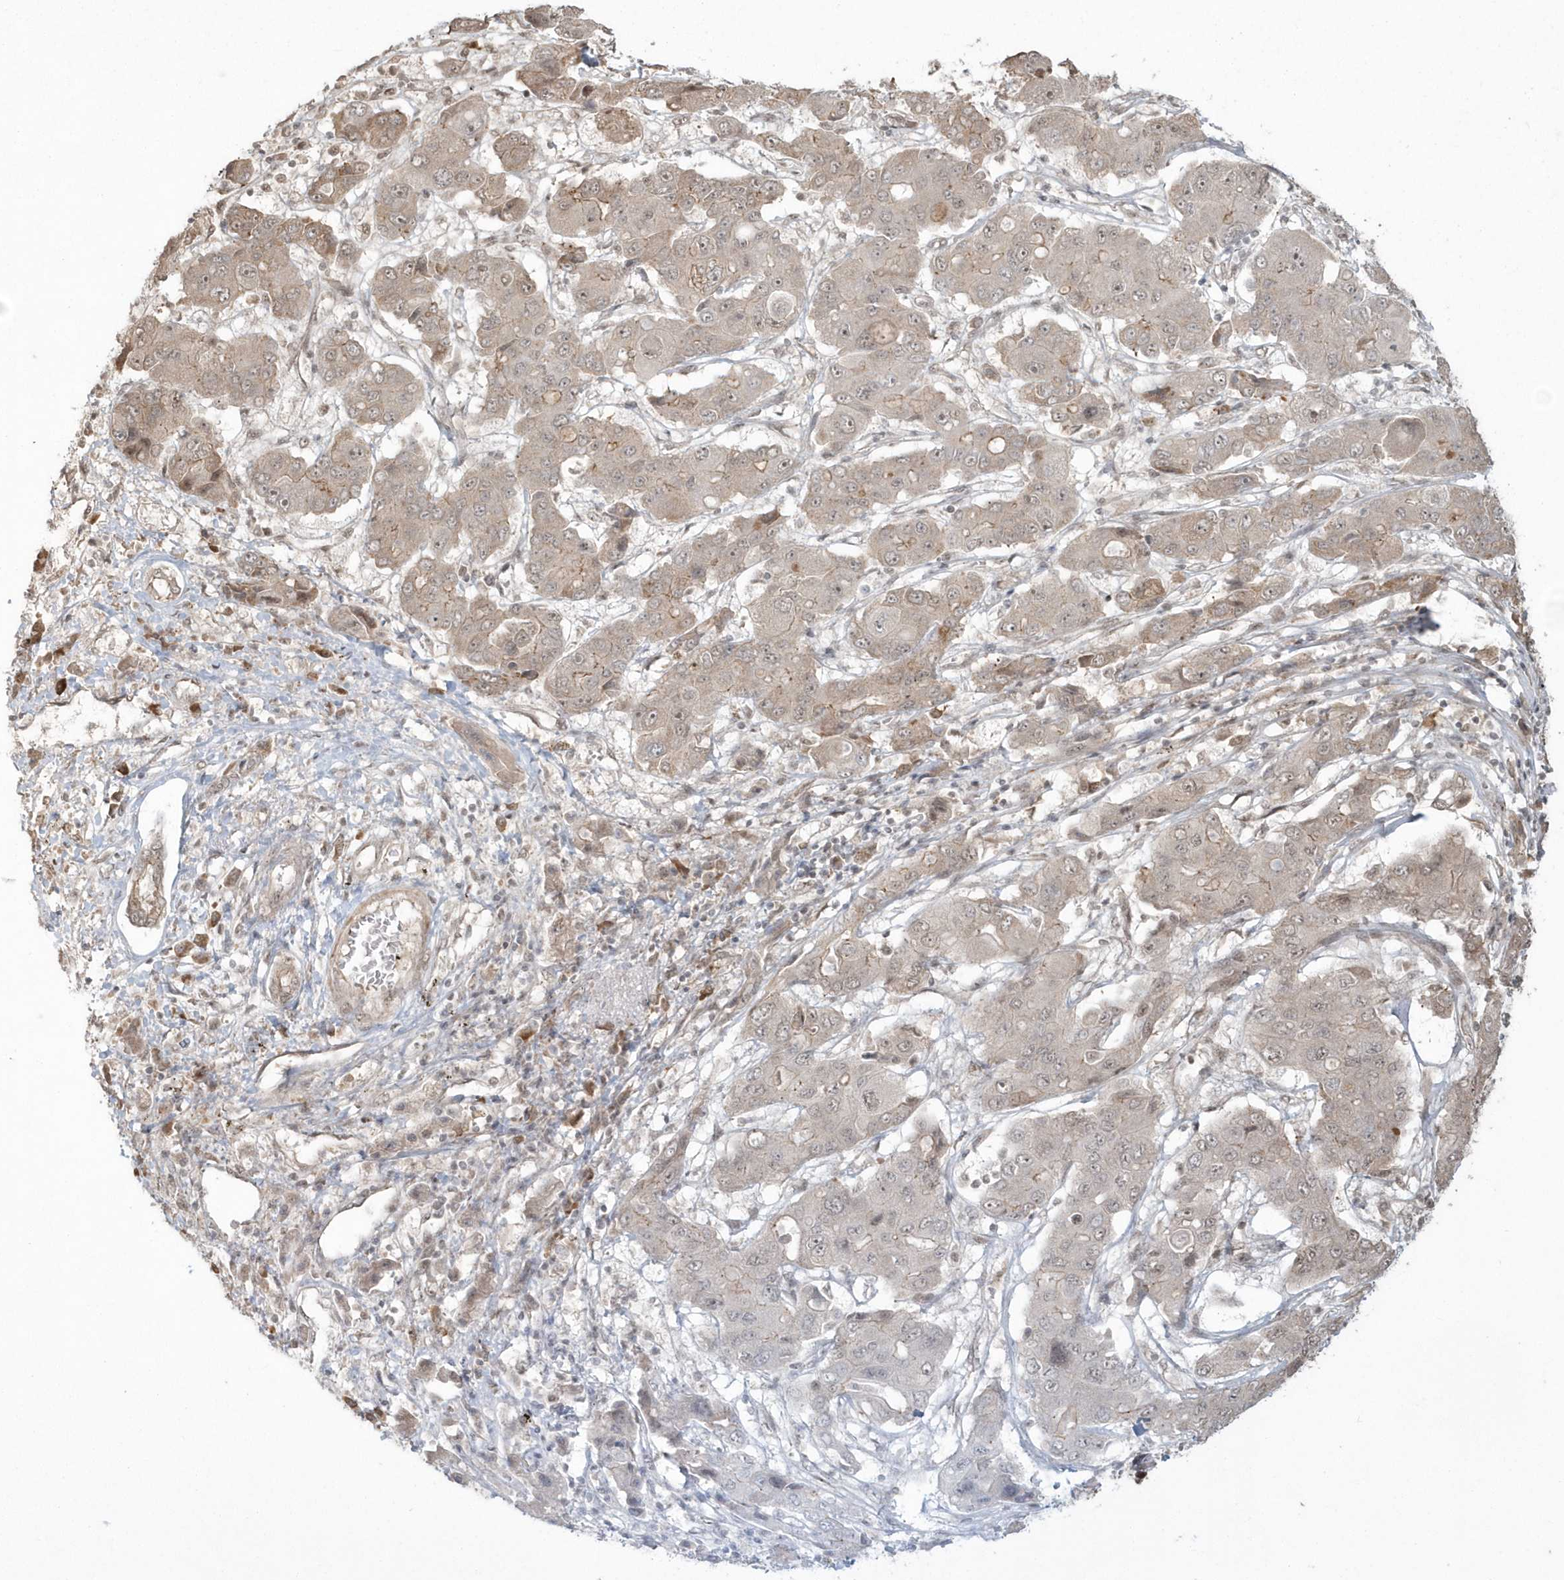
{"staining": {"intensity": "weak", "quantity": "<25%", "location": "nuclear"}, "tissue": "liver cancer", "cell_type": "Tumor cells", "image_type": "cancer", "snomed": [{"axis": "morphology", "description": "Cholangiocarcinoma"}, {"axis": "topography", "description": "Liver"}], "caption": "Tumor cells show no significant protein staining in liver cancer (cholangiocarcinoma).", "gene": "EPB41L4A", "patient": {"sex": "male", "age": 67}}